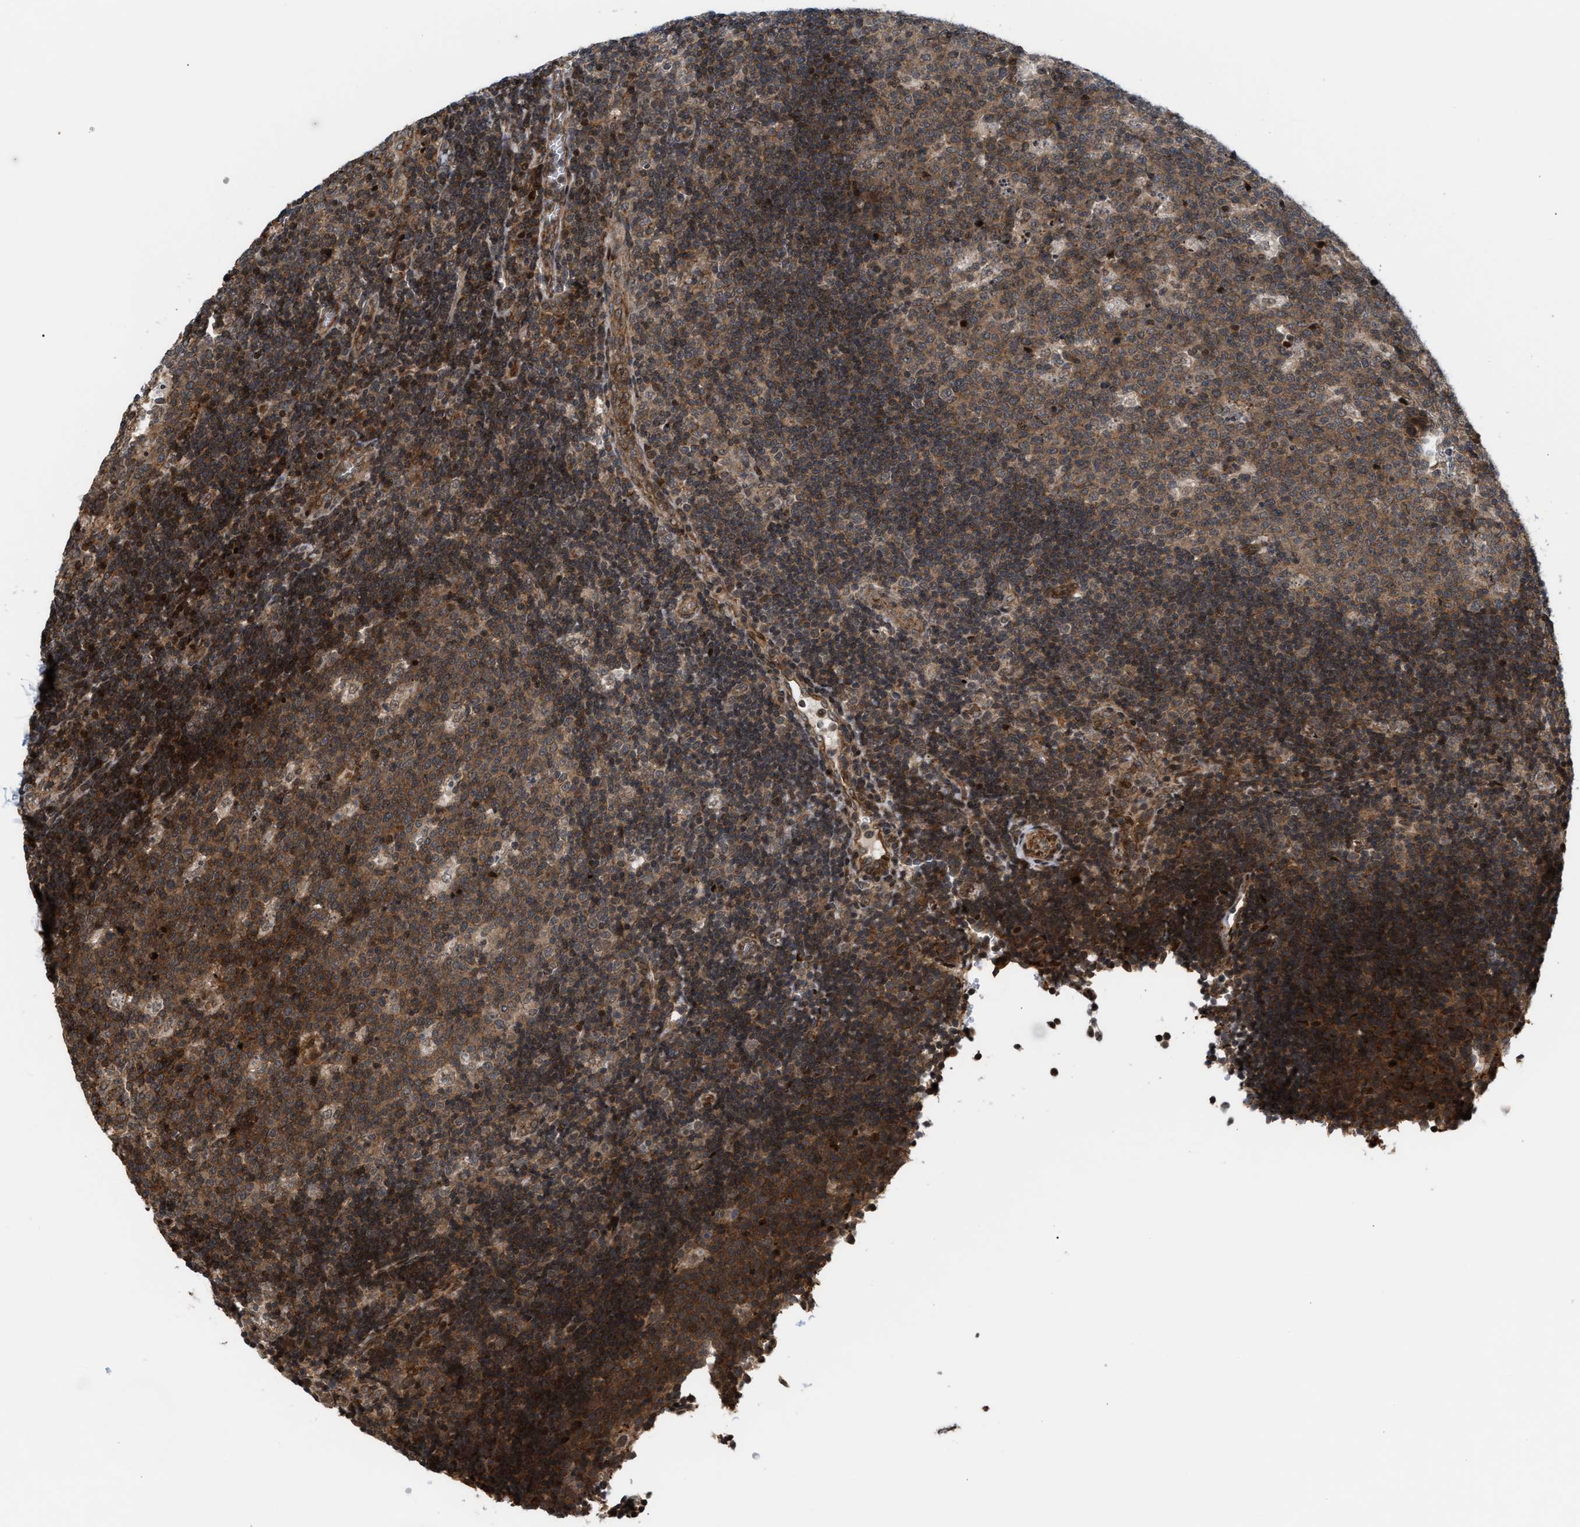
{"staining": {"intensity": "moderate", "quantity": ">75%", "location": "cytoplasmic/membranous,nuclear"}, "tissue": "lymph node", "cell_type": "Germinal center cells", "image_type": "normal", "snomed": [{"axis": "morphology", "description": "Normal tissue, NOS"}, {"axis": "topography", "description": "Lymph node"}, {"axis": "topography", "description": "Salivary gland"}], "caption": "Normal lymph node was stained to show a protein in brown. There is medium levels of moderate cytoplasmic/membranous,nuclear positivity in approximately >75% of germinal center cells.", "gene": "STAU2", "patient": {"sex": "male", "age": 8}}